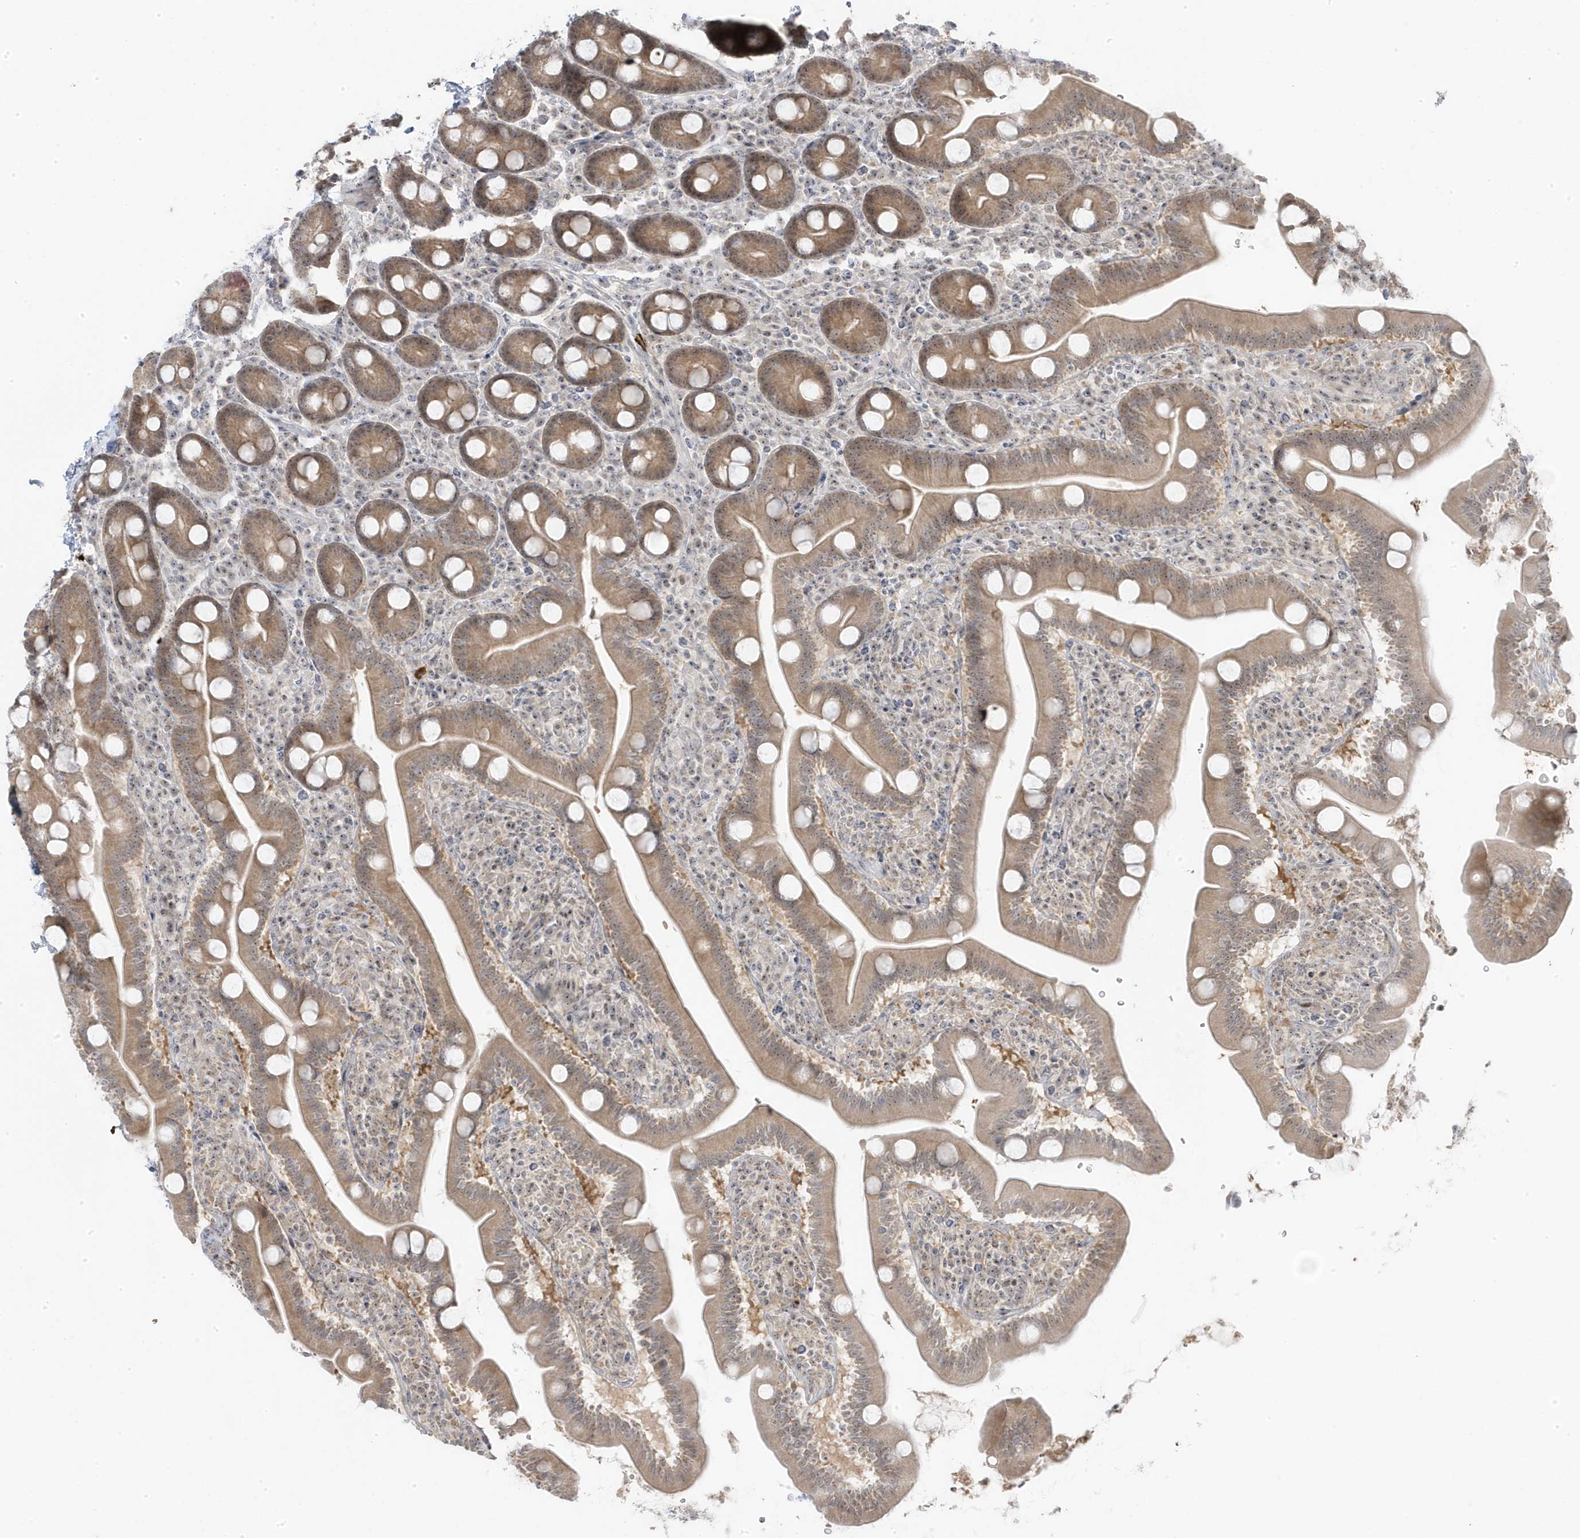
{"staining": {"intensity": "moderate", "quantity": ">75%", "location": "cytoplasmic/membranous"}, "tissue": "duodenum", "cell_type": "Glandular cells", "image_type": "normal", "snomed": [{"axis": "morphology", "description": "Normal tissue, NOS"}, {"axis": "topography", "description": "Duodenum"}], "caption": "Immunohistochemistry (IHC) micrograph of normal duodenum: duodenum stained using immunohistochemistry (IHC) displays medium levels of moderate protein expression localized specifically in the cytoplasmic/membranous of glandular cells, appearing as a cytoplasmic/membranous brown color.", "gene": "TSEN15", "patient": {"sex": "male", "age": 35}}